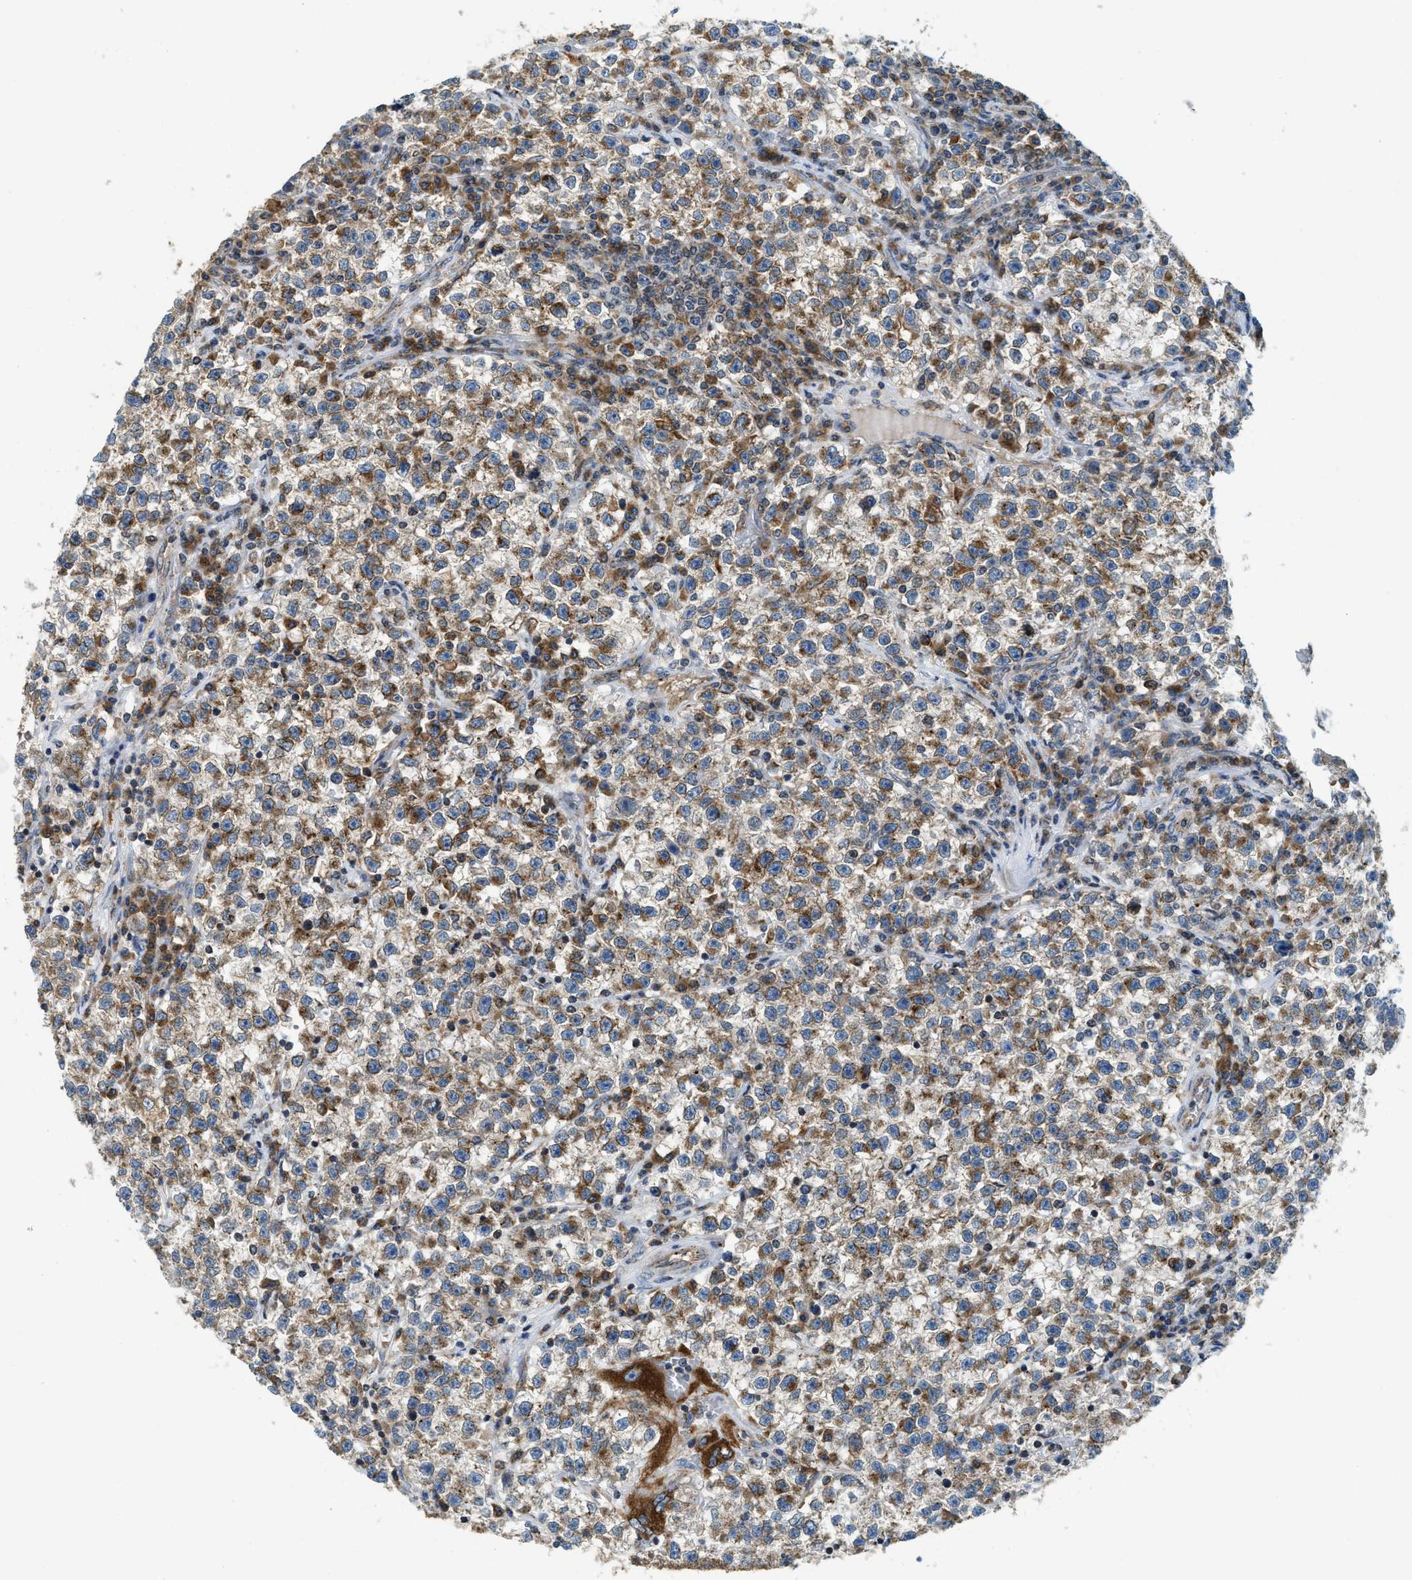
{"staining": {"intensity": "moderate", "quantity": ">75%", "location": "cytoplasmic/membranous"}, "tissue": "testis cancer", "cell_type": "Tumor cells", "image_type": "cancer", "snomed": [{"axis": "morphology", "description": "Seminoma, NOS"}, {"axis": "topography", "description": "Testis"}], "caption": "Protein staining of seminoma (testis) tissue shows moderate cytoplasmic/membranous expression in about >75% of tumor cells.", "gene": "BCAP31", "patient": {"sex": "male", "age": 22}}